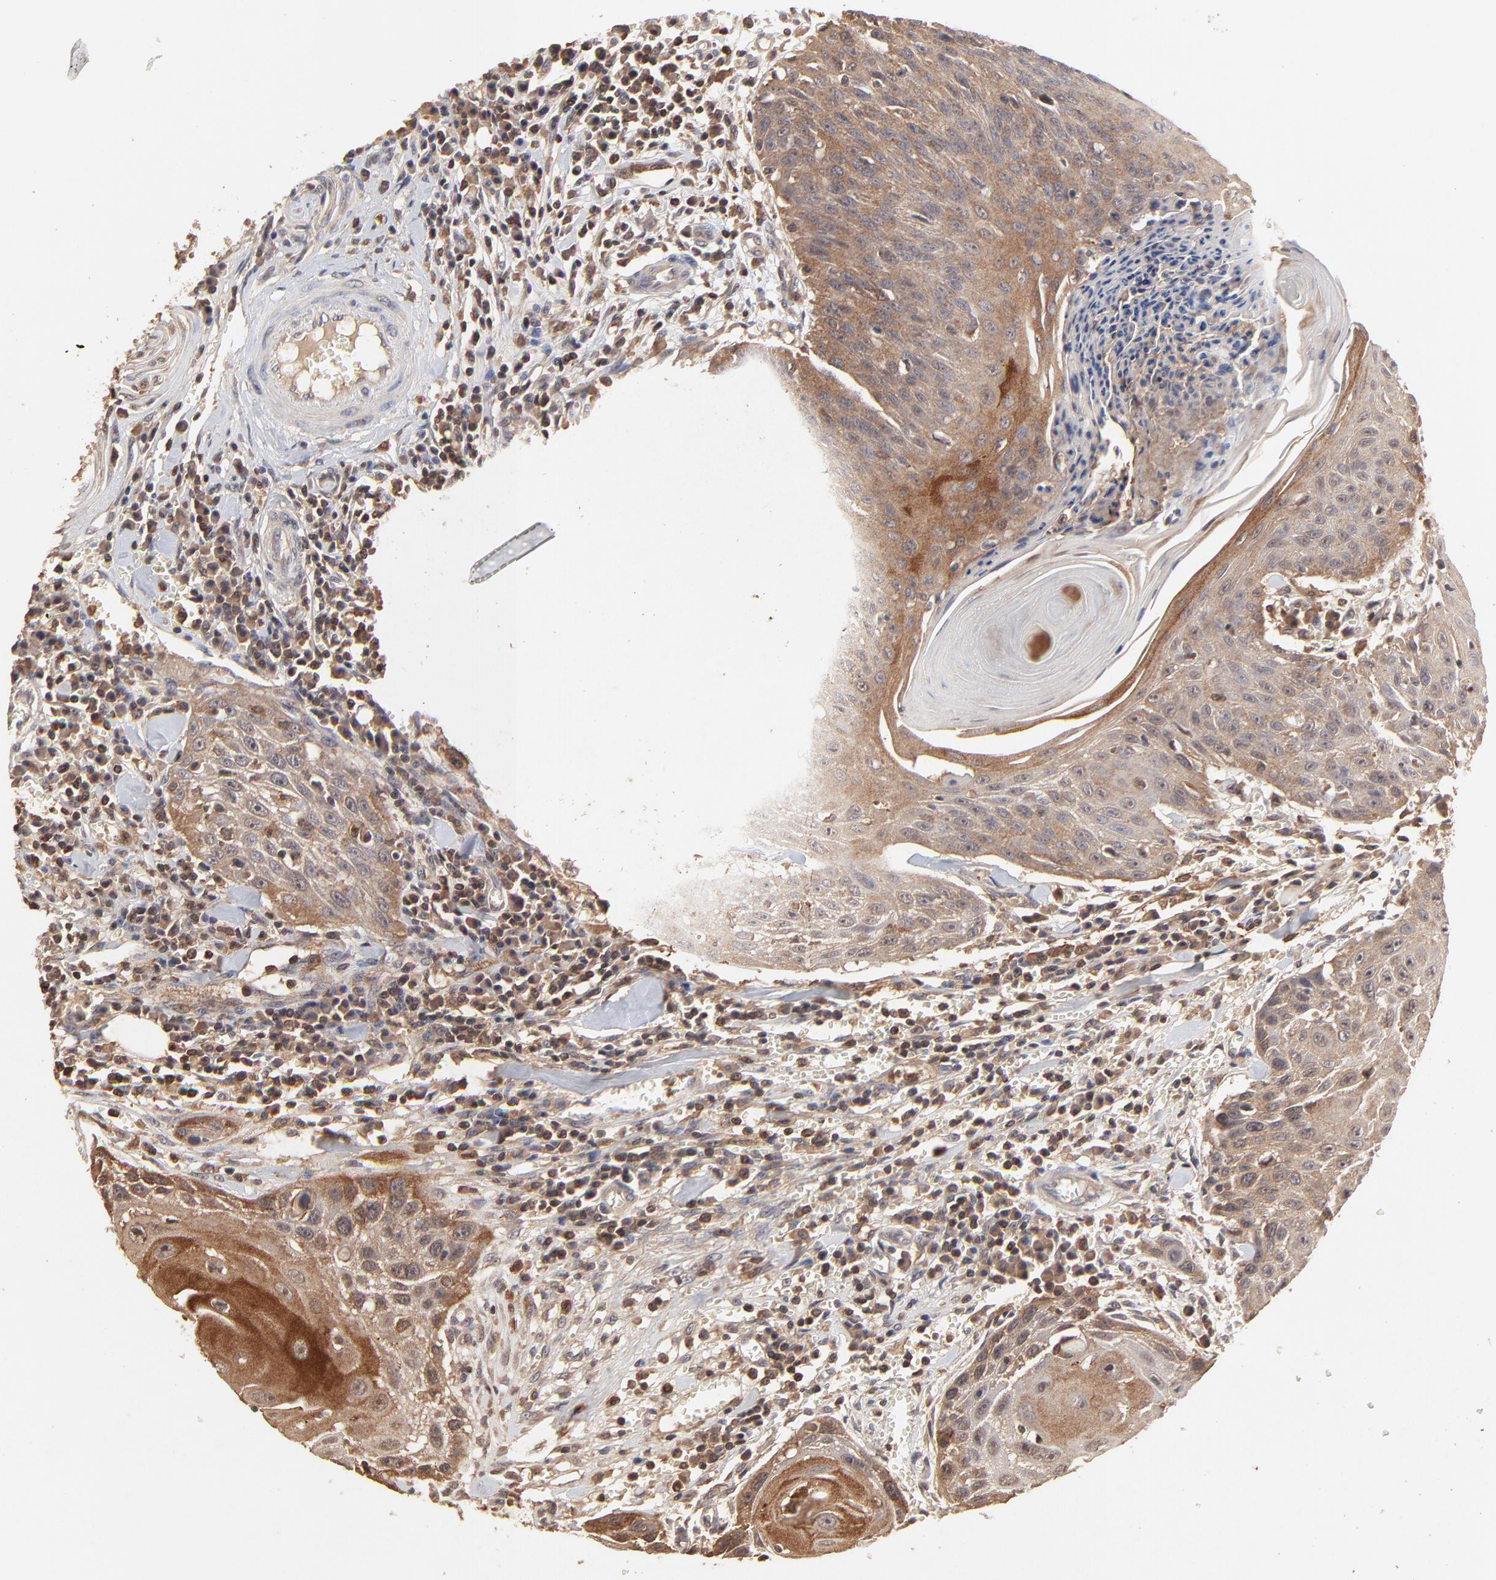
{"staining": {"intensity": "moderate", "quantity": ">75%", "location": "cytoplasmic/membranous"}, "tissue": "head and neck cancer", "cell_type": "Tumor cells", "image_type": "cancer", "snomed": [{"axis": "morphology", "description": "Squamous cell carcinoma, NOS"}, {"axis": "morphology", "description": "Squamous cell carcinoma, metastatic, NOS"}, {"axis": "topography", "description": "Lymph node"}, {"axis": "topography", "description": "Salivary gland"}, {"axis": "topography", "description": "Head-Neck"}], "caption": "The immunohistochemical stain shows moderate cytoplasmic/membranous staining in tumor cells of head and neck cancer (metastatic squamous cell carcinoma) tissue.", "gene": "STON2", "patient": {"sex": "female", "age": 74}}